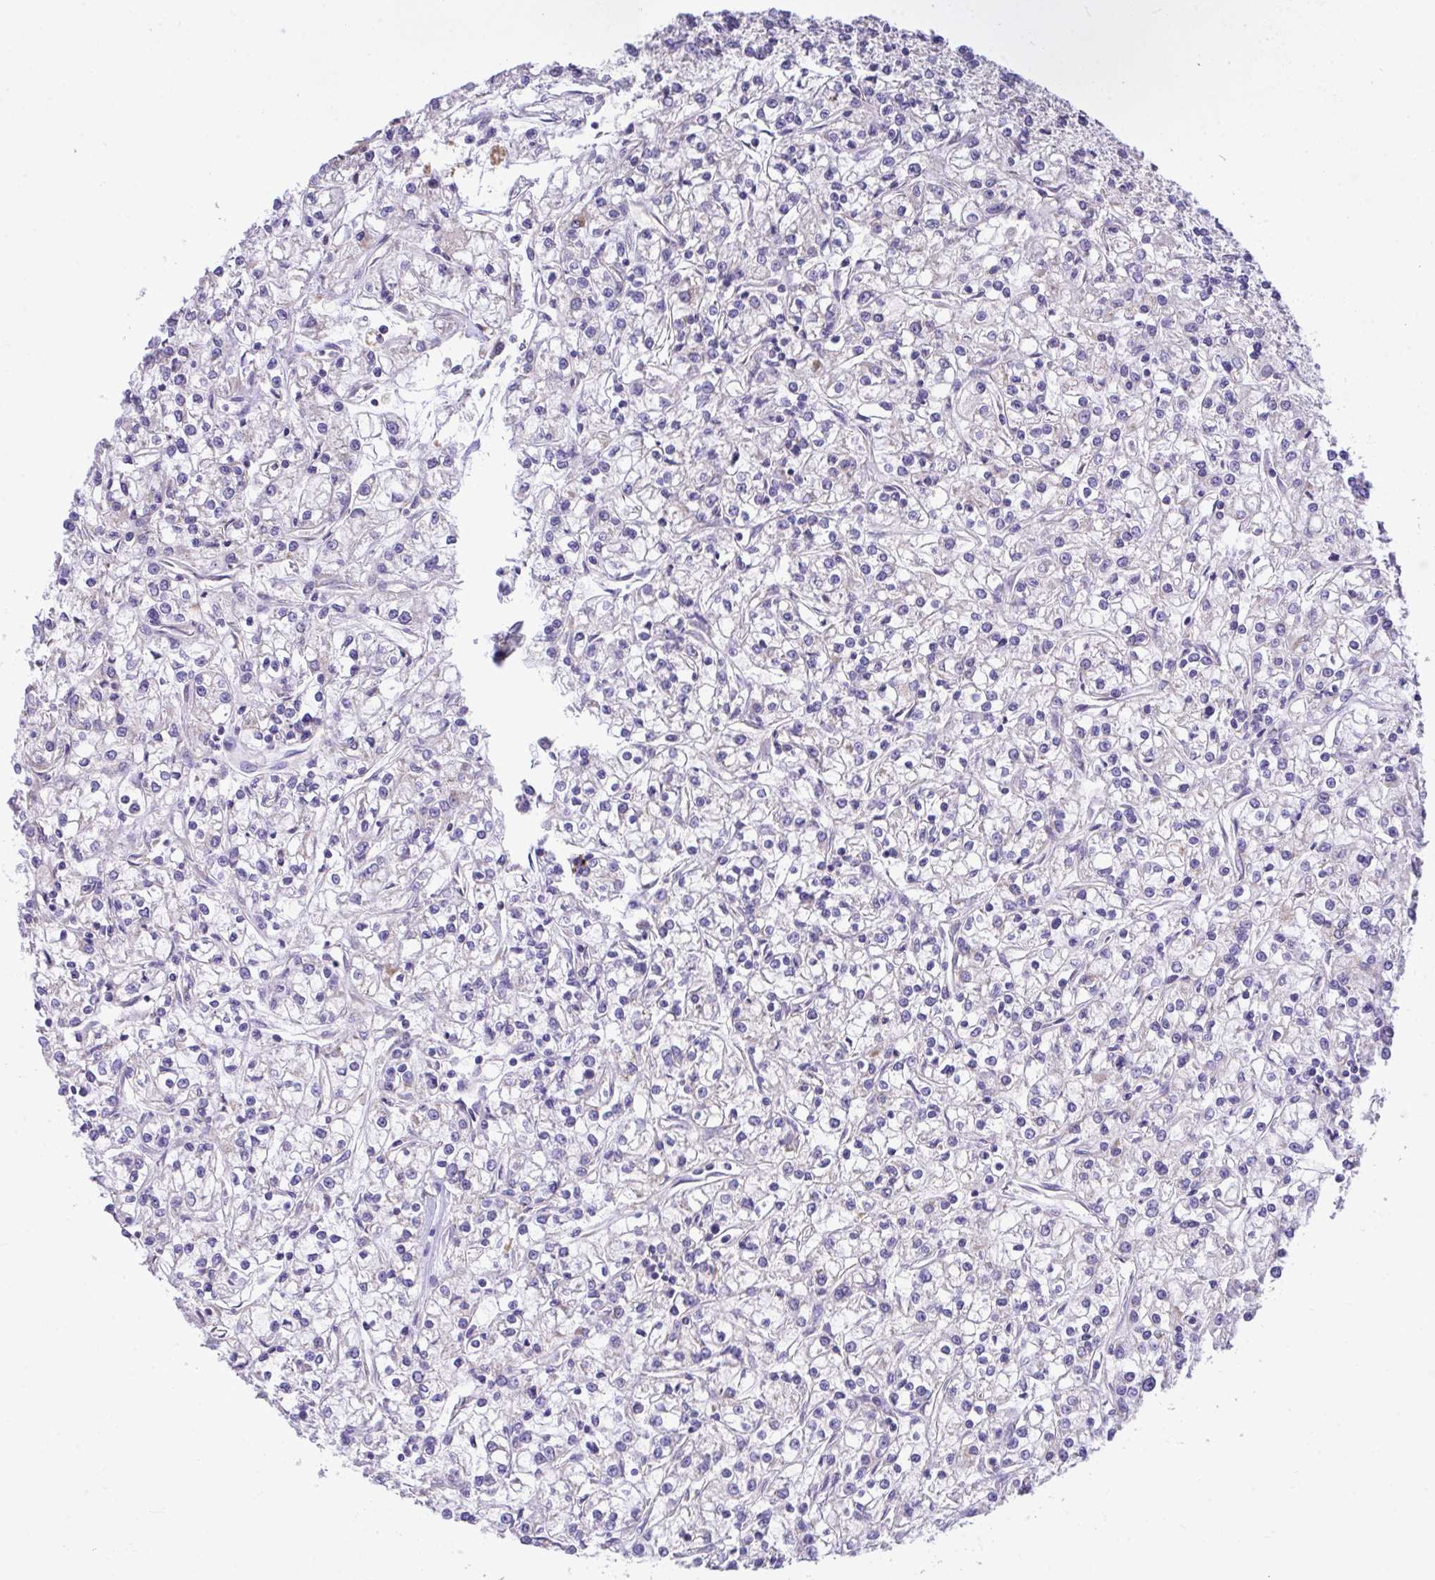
{"staining": {"intensity": "negative", "quantity": "none", "location": "none"}, "tissue": "renal cancer", "cell_type": "Tumor cells", "image_type": "cancer", "snomed": [{"axis": "morphology", "description": "Adenocarcinoma, NOS"}, {"axis": "topography", "description": "Kidney"}], "caption": "The image exhibits no staining of tumor cells in renal cancer (adenocarcinoma).", "gene": "MPC2", "patient": {"sex": "female", "age": 59}}